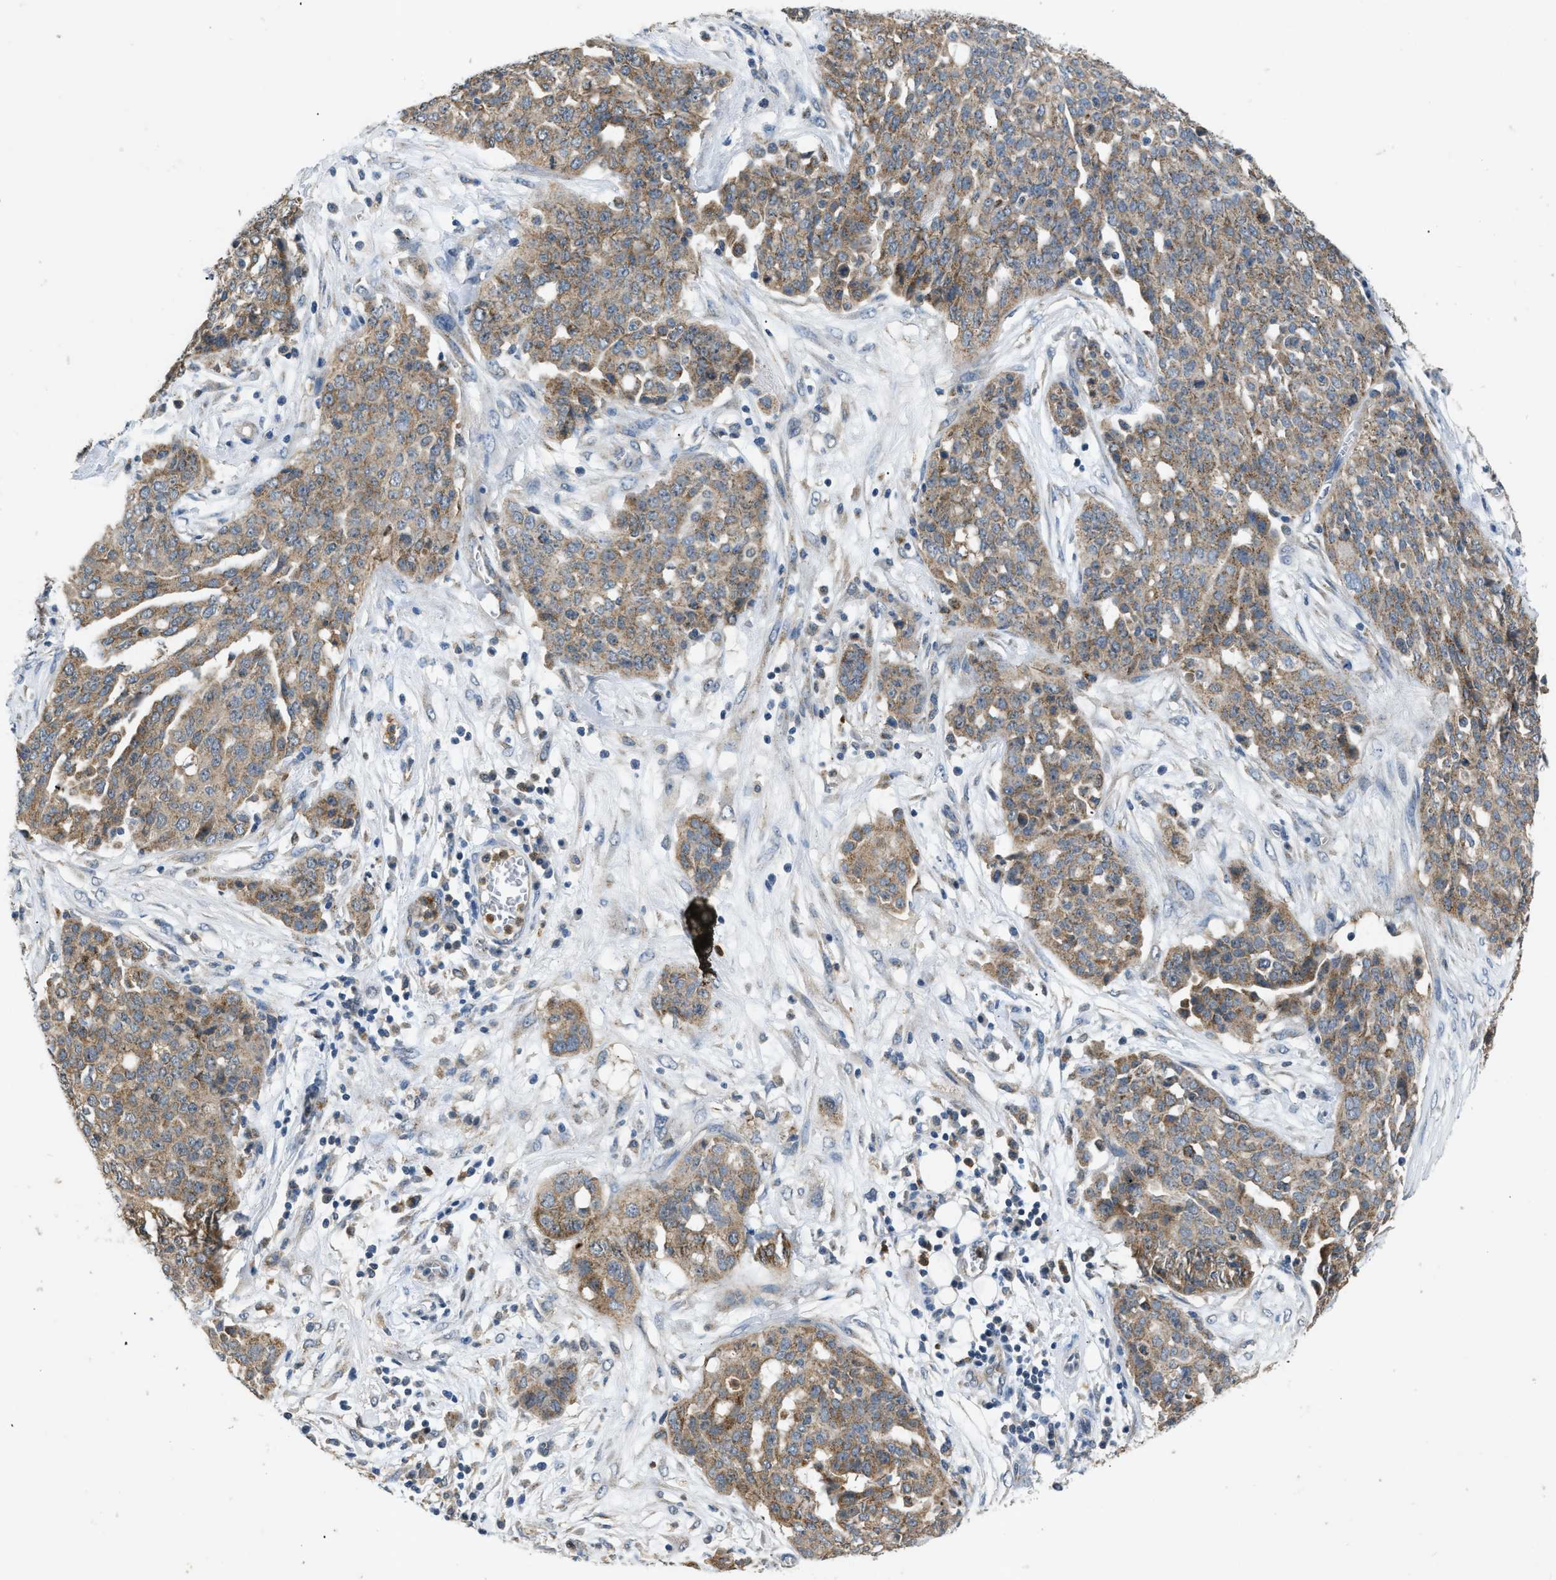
{"staining": {"intensity": "weak", "quantity": ">75%", "location": "cytoplasmic/membranous"}, "tissue": "ovarian cancer", "cell_type": "Tumor cells", "image_type": "cancer", "snomed": [{"axis": "morphology", "description": "Cystadenocarcinoma, serous, NOS"}, {"axis": "topography", "description": "Soft tissue"}, {"axis": "topography", "description": "Ovary"}], "caption": "Immunohistochemical staining of serous cystadenocarcinoma (ovarian) exhibits low levels of weak cytoplasmic/membranous positivity in approximately >75% of tumor cells.", "gene": "TOMM34", "patient": {"sex": "female", "age": 57}}